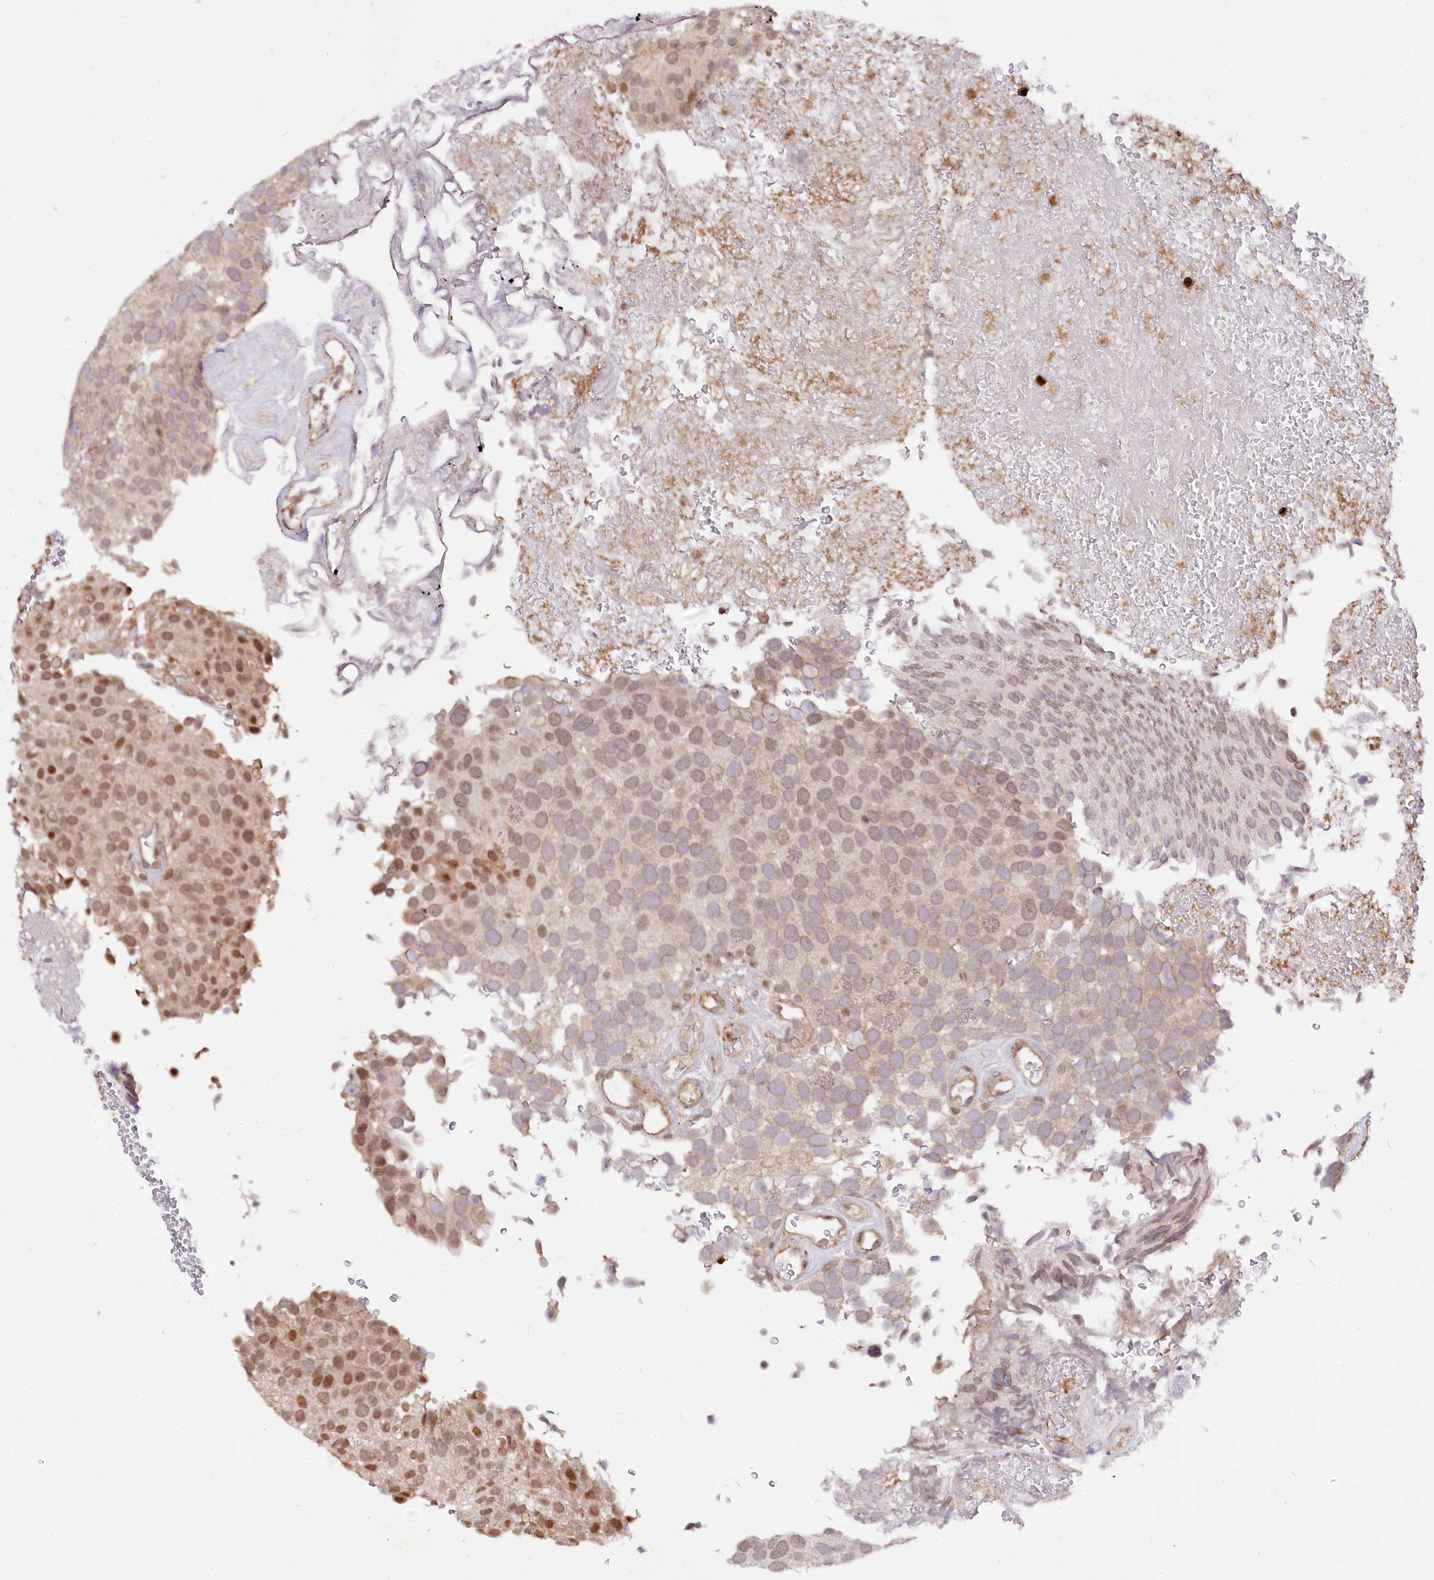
{"staining": {"intensity": "moderate", "quantity": "25%-75%", "location": "nuclear"}, "tissue": "urothelial cancer", "cell_type": "Tumor cells", "image_type": "cancer", "snomed": [{"axis": "morphology", "description": "Urothelial carcinoma, Low grade"}, {"axis": "topography", "description": "Urinary bladder"}], "caption": "An IHC image of tumor tissue is shown. Protein staining in brown labels moderate nuclear positivity in urothelial carcinoma (low-grade) within tumor cells.", "gene": "GNL3L", "patient": {"sex": "male", "age": 78}}